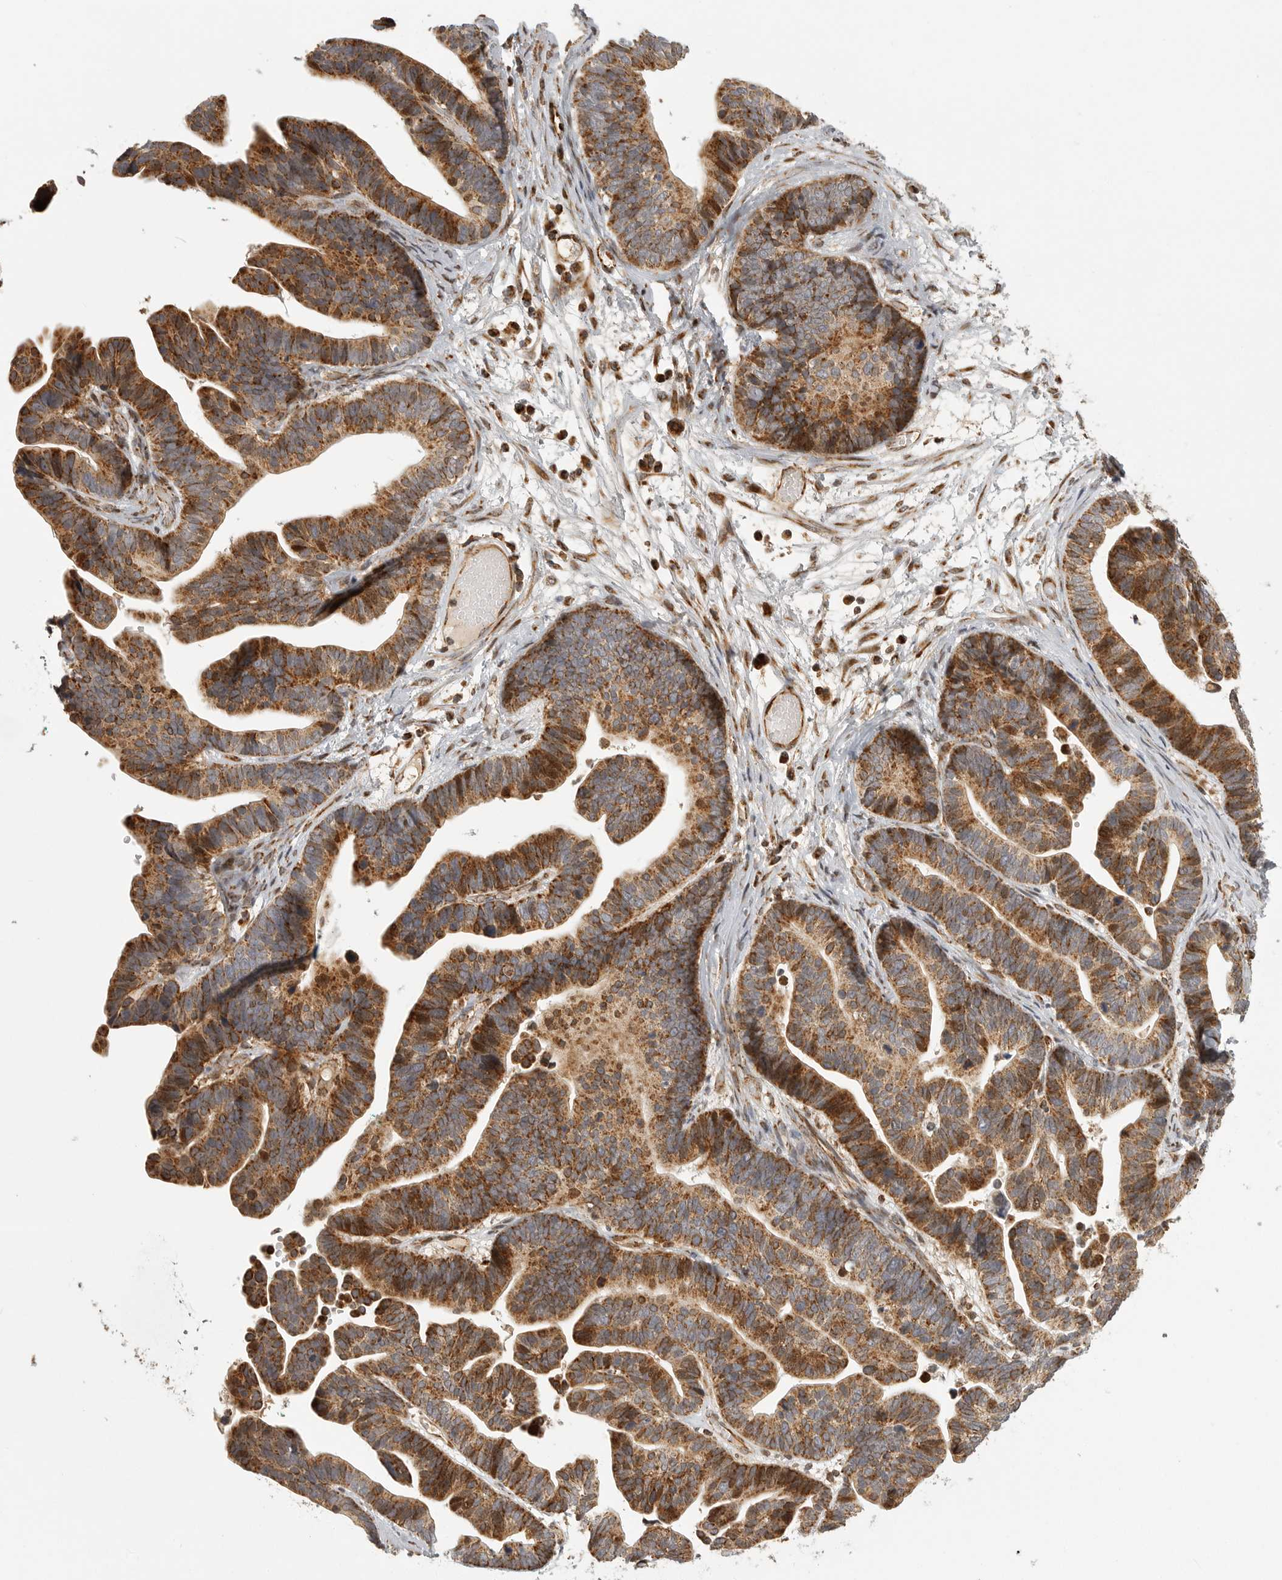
{"staining": {"intensity": "strong", "quantity": ">75%", "location": "cytoplasmic/membranous"}, "tissue": "ovarian cancer", "cell_type": "Tumor cells", "image_type": "cancer", "snomed": [{"axis": "morphology", "description": "Cystadenocarcinoma, serous, NOS"}, {"axis": "topography", "description": "Ovary"}], "caption": "Brown immunohistochemical staining in human ovarian cancer reveals strong cytoplasmic/membranous expression in about >75% of tumor cells.", "gene": "NARS2", "patient": {"sex": "female", "age": 56}}